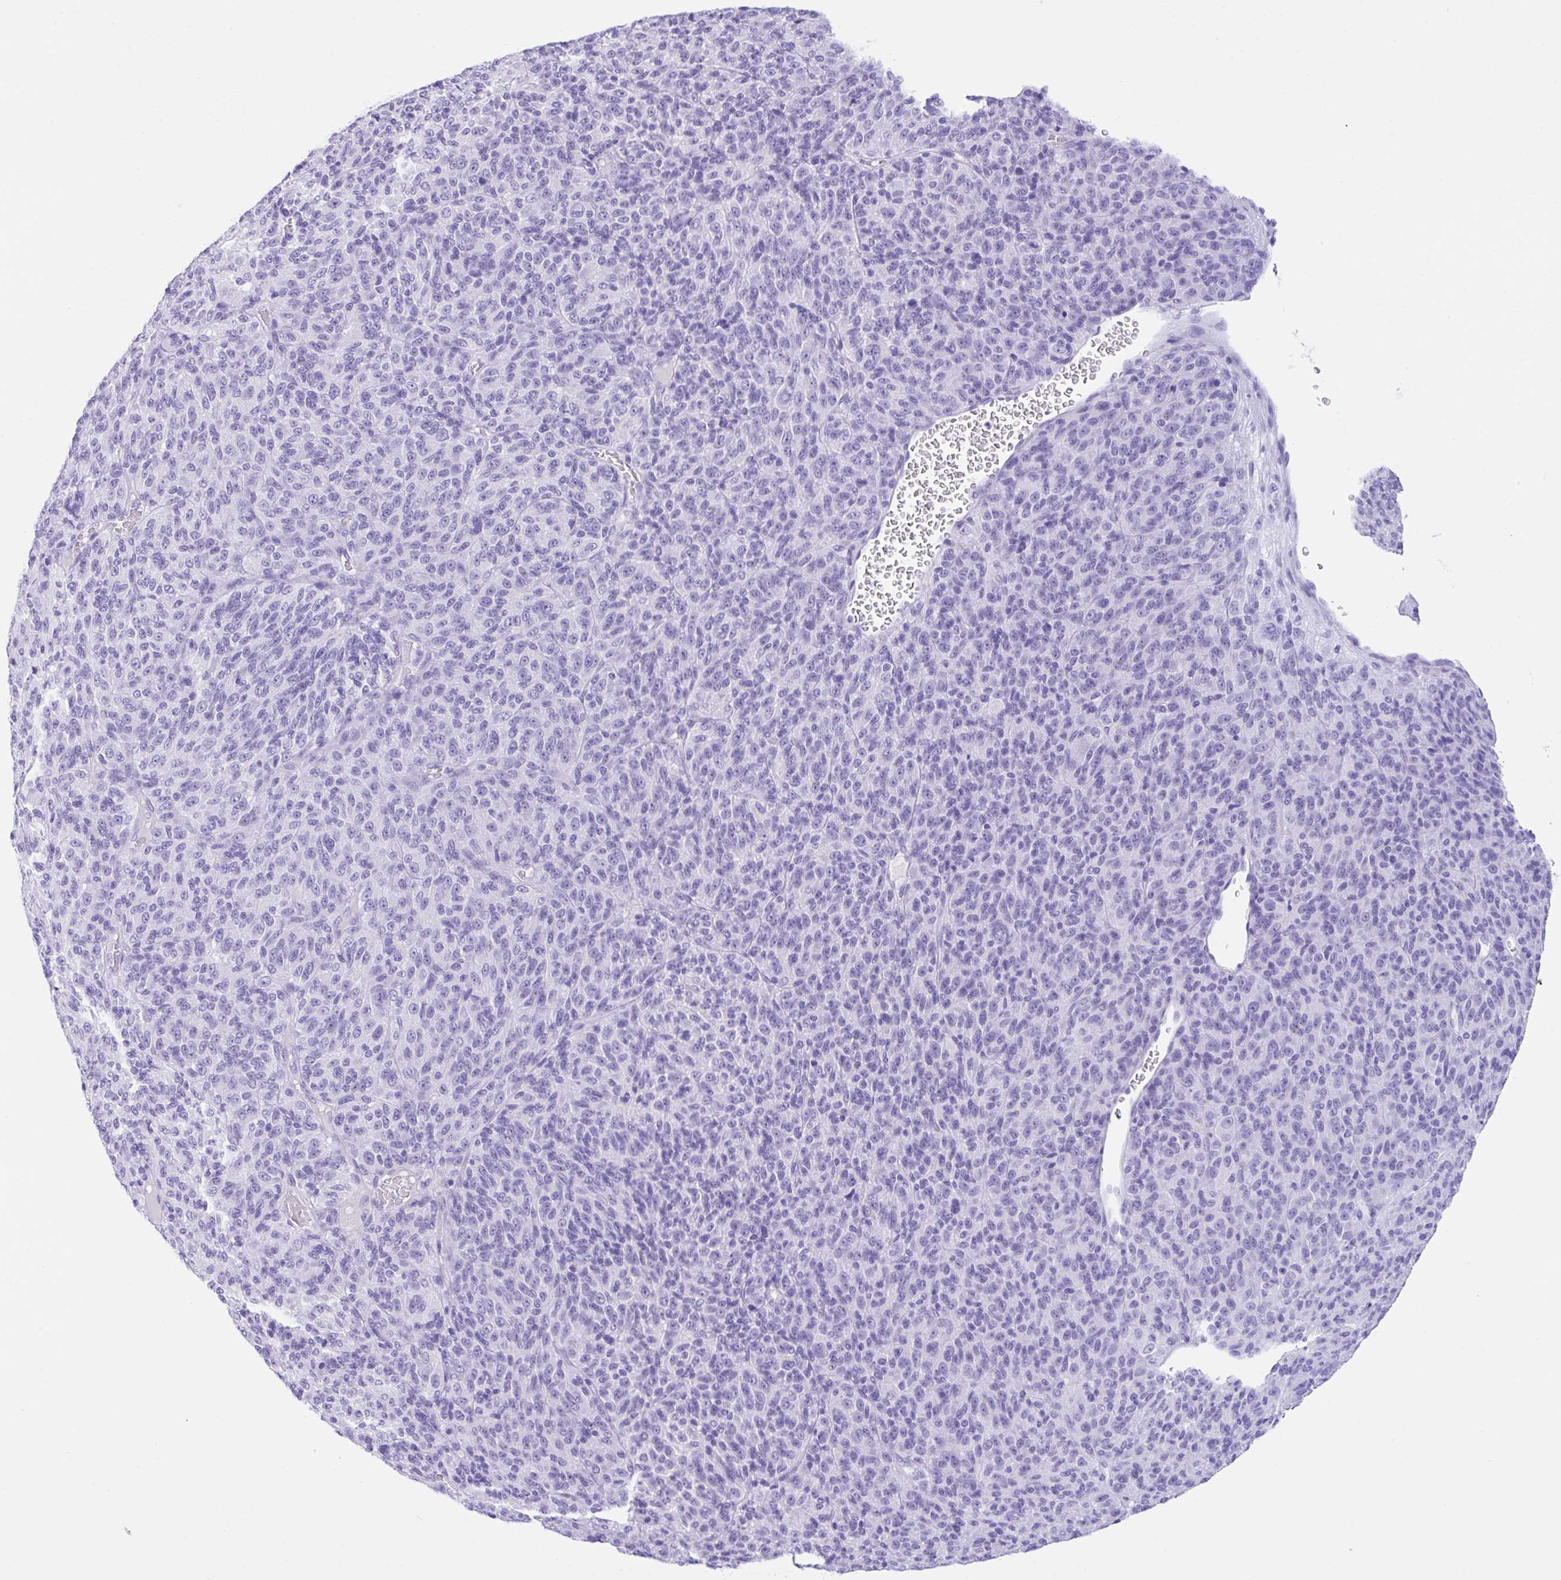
{"staining": {"intensity": "negative", "quantity": "none", "location": "none"}, "tissue": "melanoma", "cell_type": "Tumor cells", "image_type": "cancer", "snomed": [{"axis": "morphology", "description": "Malignant melanoma, Metastatic site"}, {"axis": "topography", "description": "Brain"}], "caption": "IHC histopathology image of melanoma stained for a protein (brown), which shows no staining in tumor cells.", "gene": "CPA1", "patient": {"sex": "female", "age": 56}}